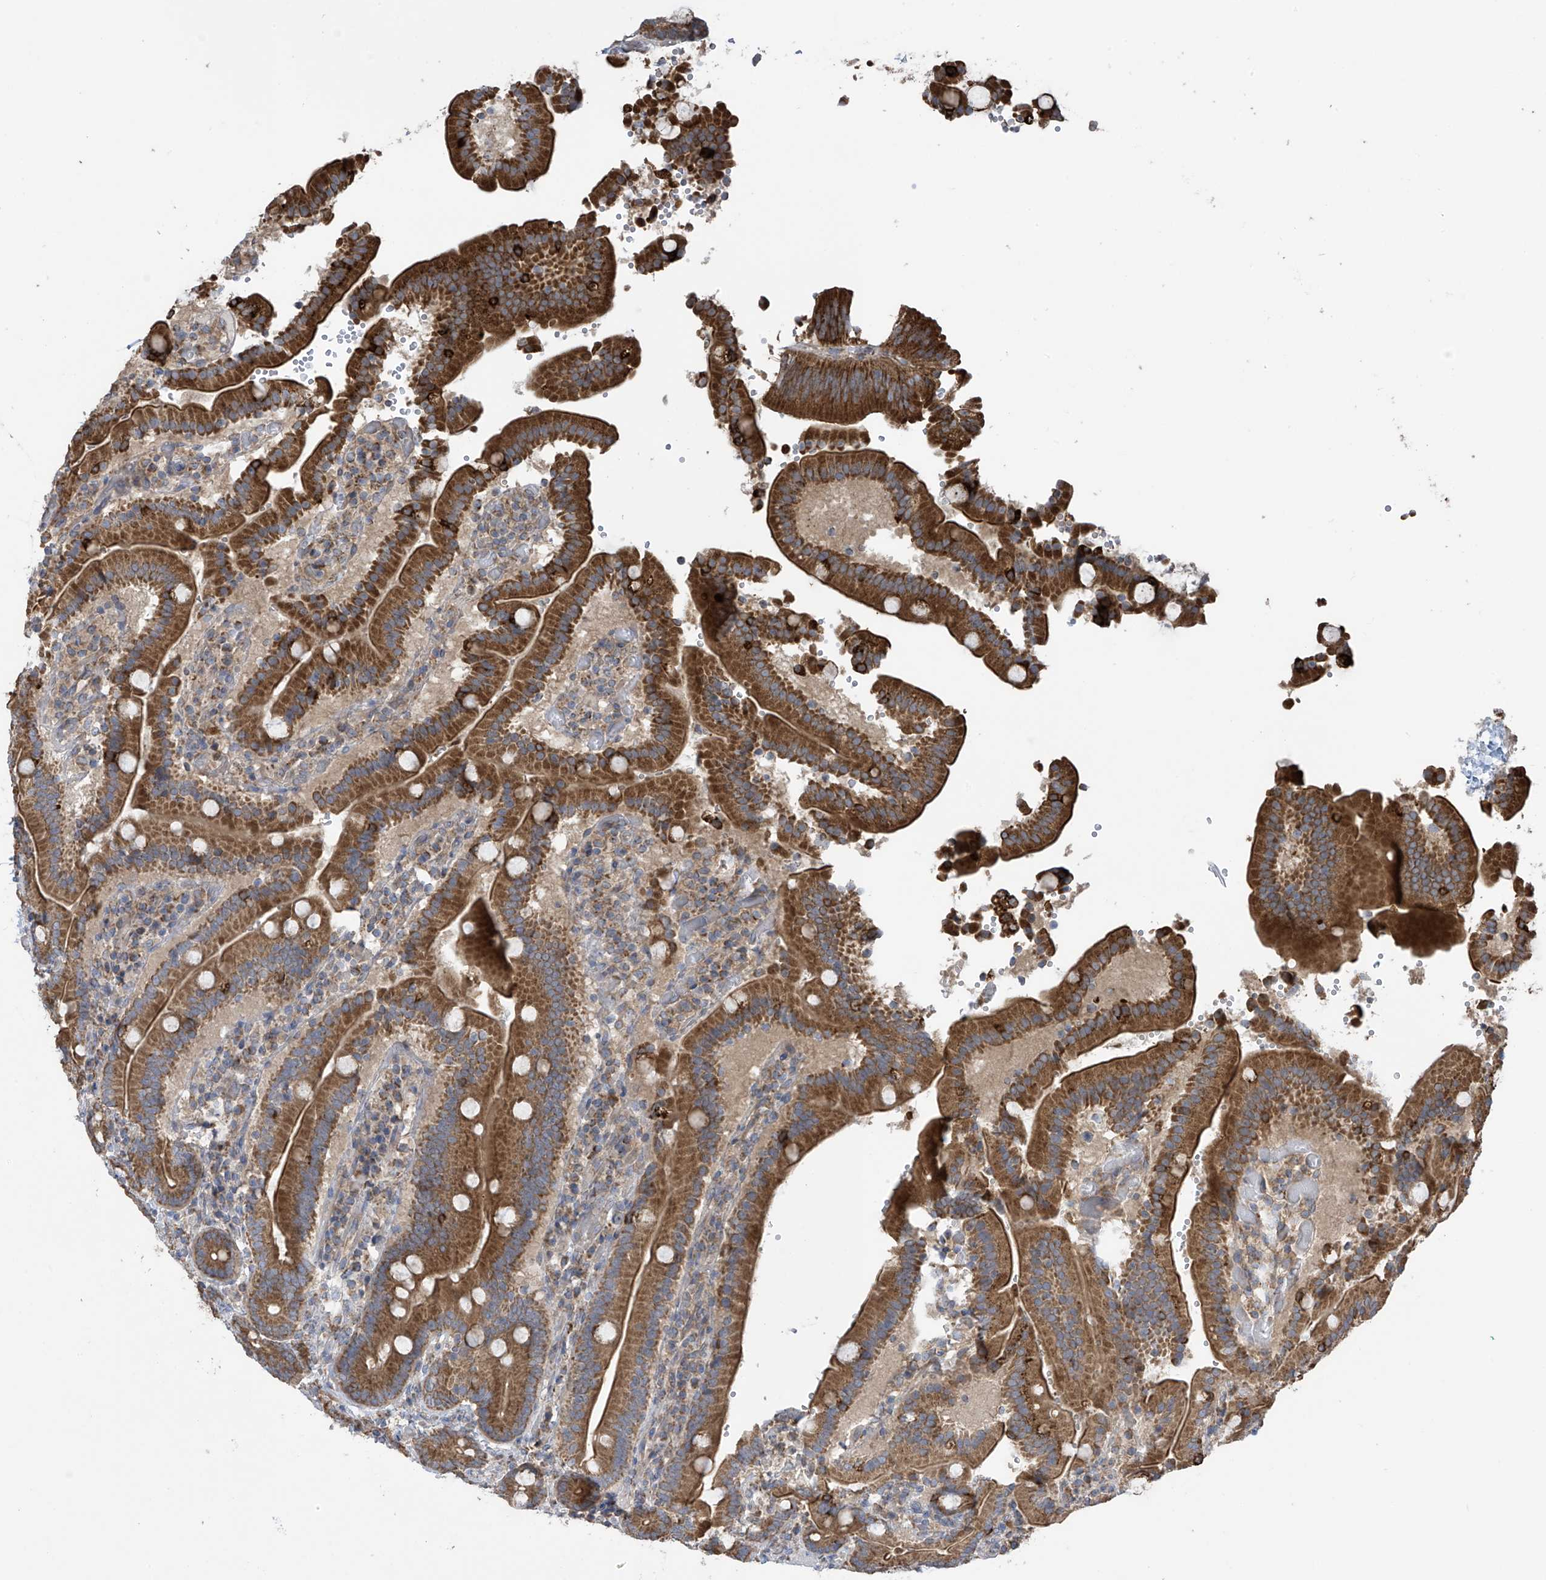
{"staining": {"intensity": "strong", "quantity": ">75%", "location": "cytoplasmic/membranous"}, "tissue": "duodenum", "cell_type": "Glandular cells", "image_type": "normal", "snomed": [{"axis": "morphology", "description": "Normal tissue, NOS"}, {"axis": "topography", "description": "Duodenum"}], "caption": "Immunohistochemistry (IHC) image of benign duodenum: duodenum stained using immunohistochemistry (IHC) demonstrates high levels of strong protein expression localized specifically in the cytoplasmic/membranous of glandular cells, appearing as a cytoplasmic/membranous brown color.", "gene": "PNPT1", "patient": {"sex": "female", "age": 62}}